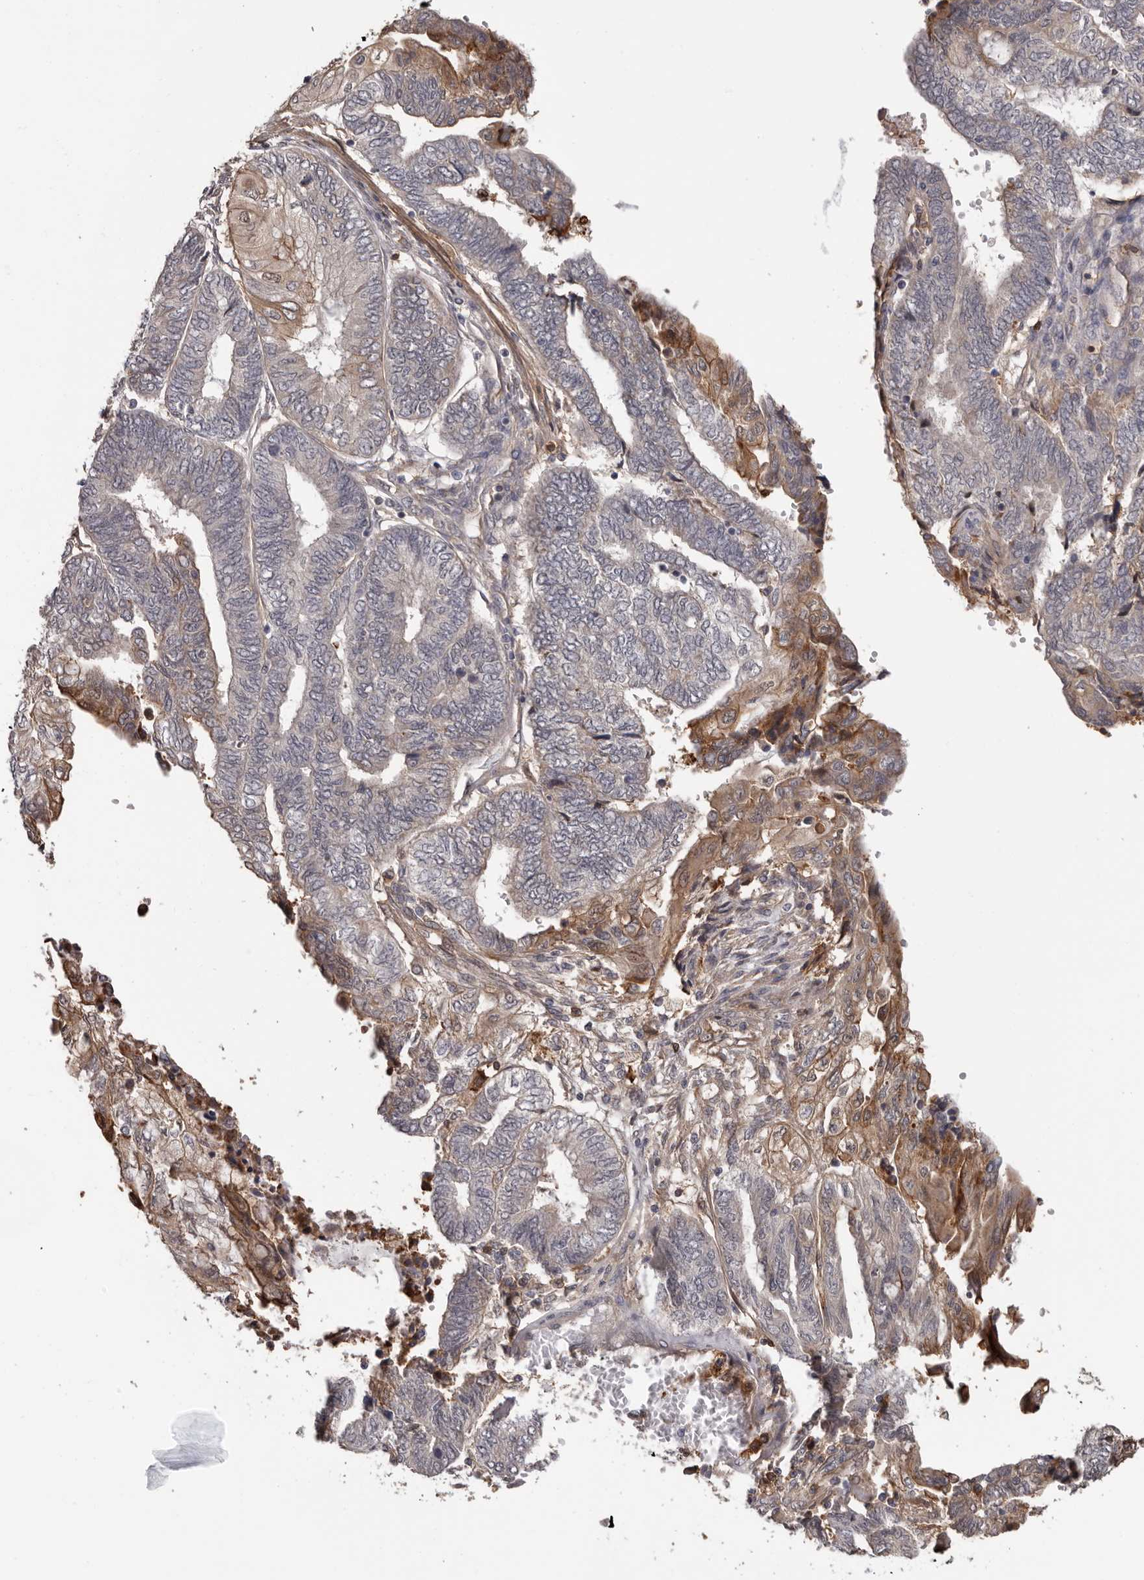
{"staining": {"intensity": "moderate", "quantity": "<25%", "location": "cytoplasmic/membranous"}, "tissue": "endometrial cancer", "cell_type": "Tumor cells", "image_type": "cancer", "snomed": [{"axis": "morphology", "description": "Adenocarcinoma, NOS"}, {"axis": "topography", "description": "Uterus"}, {"axis": "topography", "description": "Endometrium"}], "caption": "Endometrial cancer (adenocarcinoma) was stained to show a protein in brown. There is low levels of moderate cytoplasmic/membranous positivity in approximately <25% of tumor cells.", "gene": "PRR12", "patient": {"sex": "female", "age": 70}}